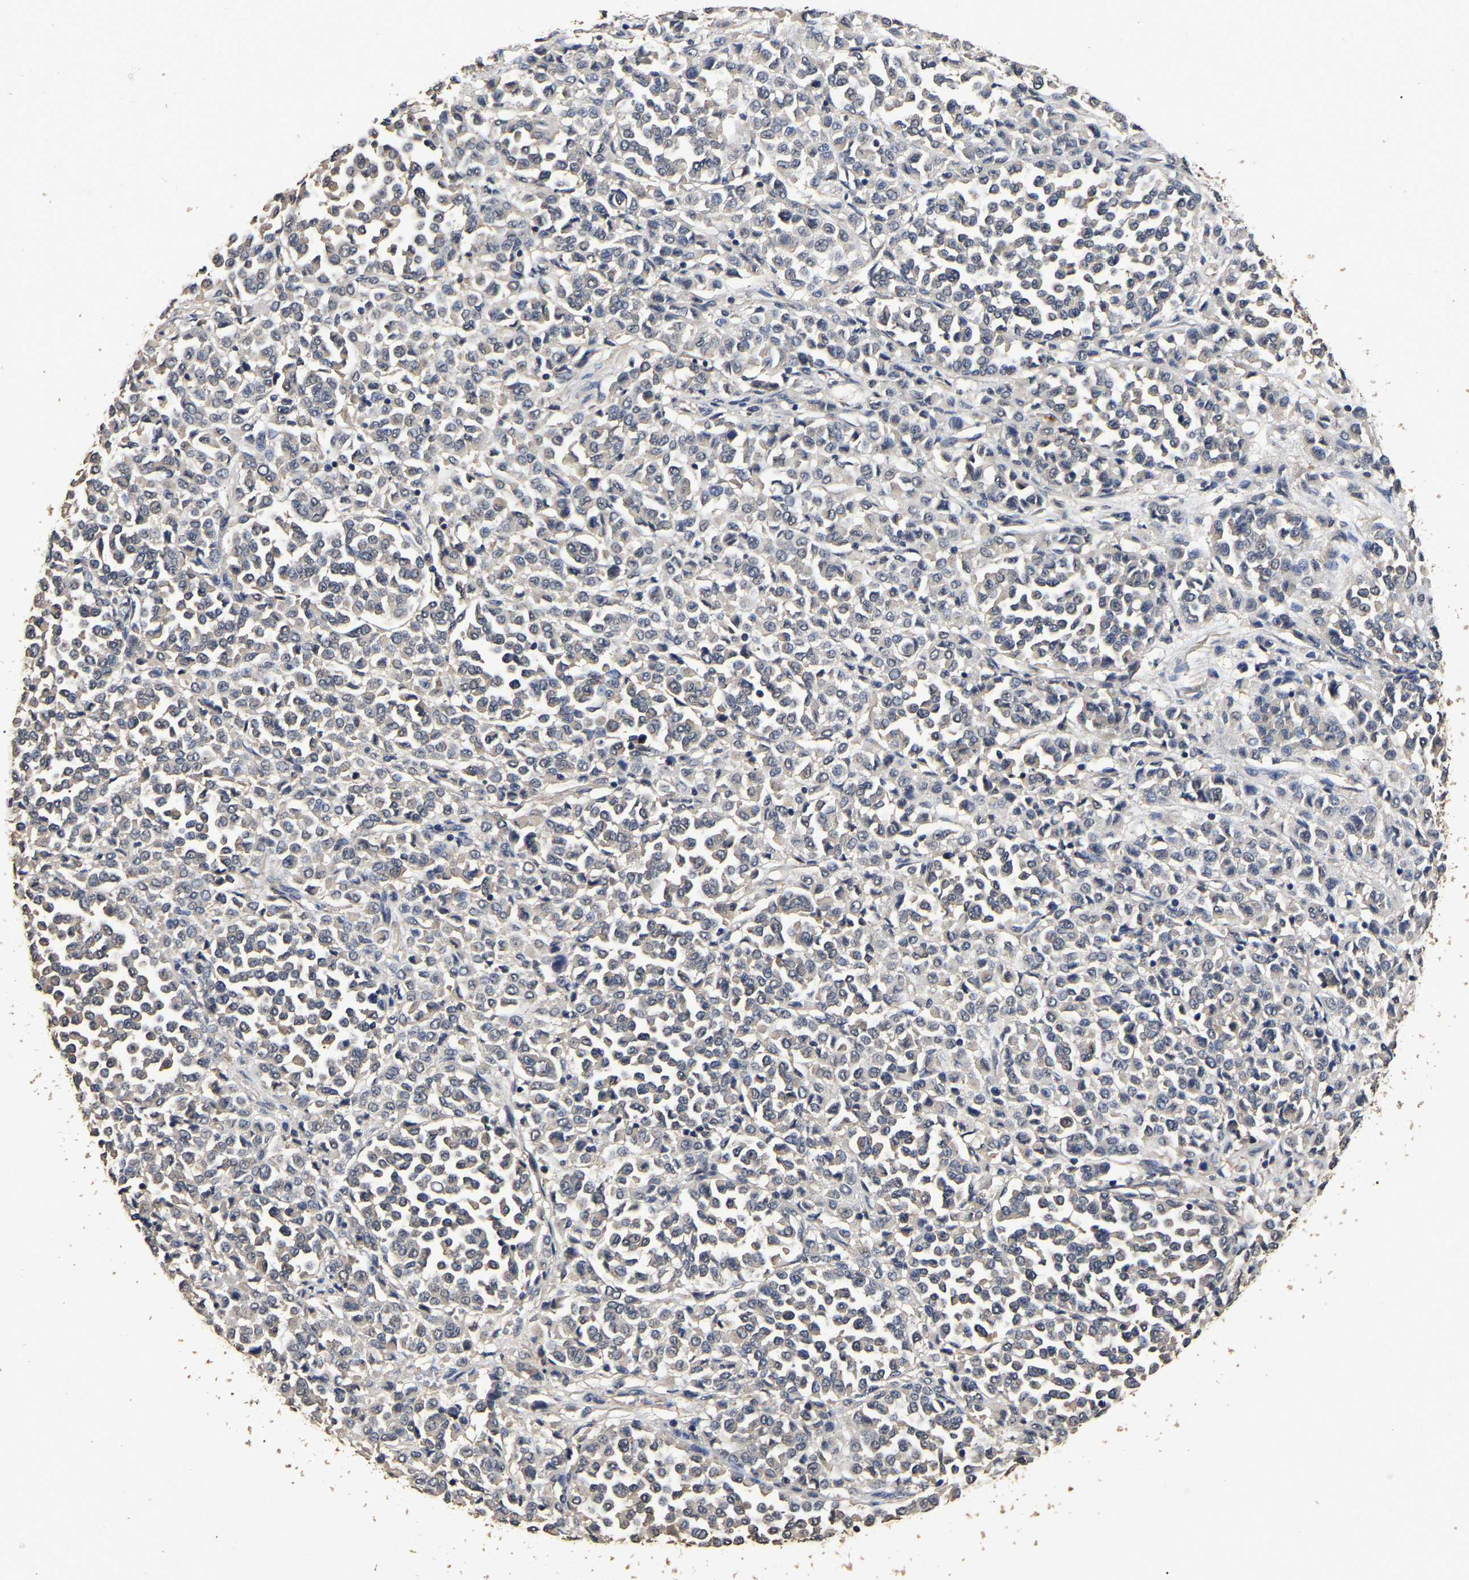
{"staining": {"intensity": "negative", "quantity": "none", "location": "none"}, "tissue": "melanoma", "cell_type": "Tumor cells", "image_type": "cancer", "snomed": [{"axis": "morphology", "description": "Malignant melanoma, Metastatic site"}, {"axis": "topography", "description": "Pancreas"}], "caption": "High magnification brightfield microscopy of melanoma stained with DAB (3,3'-diaminobenzidine) (brown) and counterstained with hematoxylin (blue): tumor cells show no significant positivity.", "gene": "STK32C", "patient": {"sex": "female", "age": 30}}